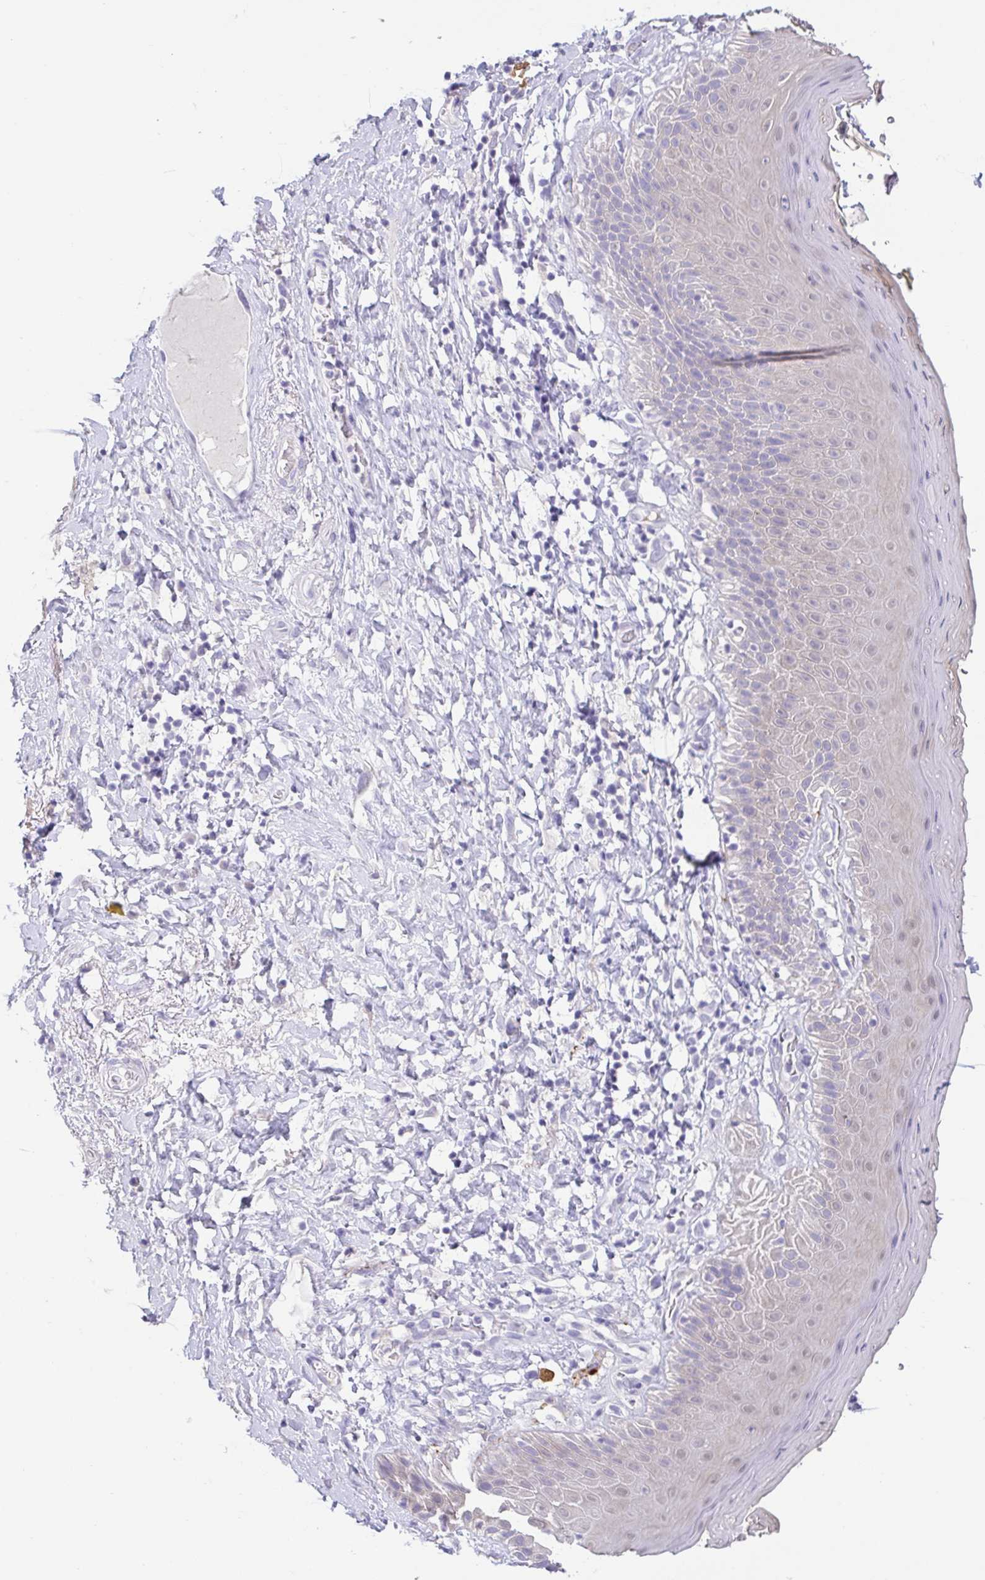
{"staining": {"intensity": "negative", "quantity": "none", "location": "none"}, "tissue": "skin", "cell_type": "Epidermal cells", "image_type": "normal", "snomed": [{"axis": "morphology", "description": "Normal tissue, NOS"}, {"axis": "topography", "description": "Anal"}], "caption": "Photomicrograph shows no significant protein expression in epidermal cells of unremarkable skin.", "gene": "FABP3", "patient": {"sex": "male", "age": 78}}